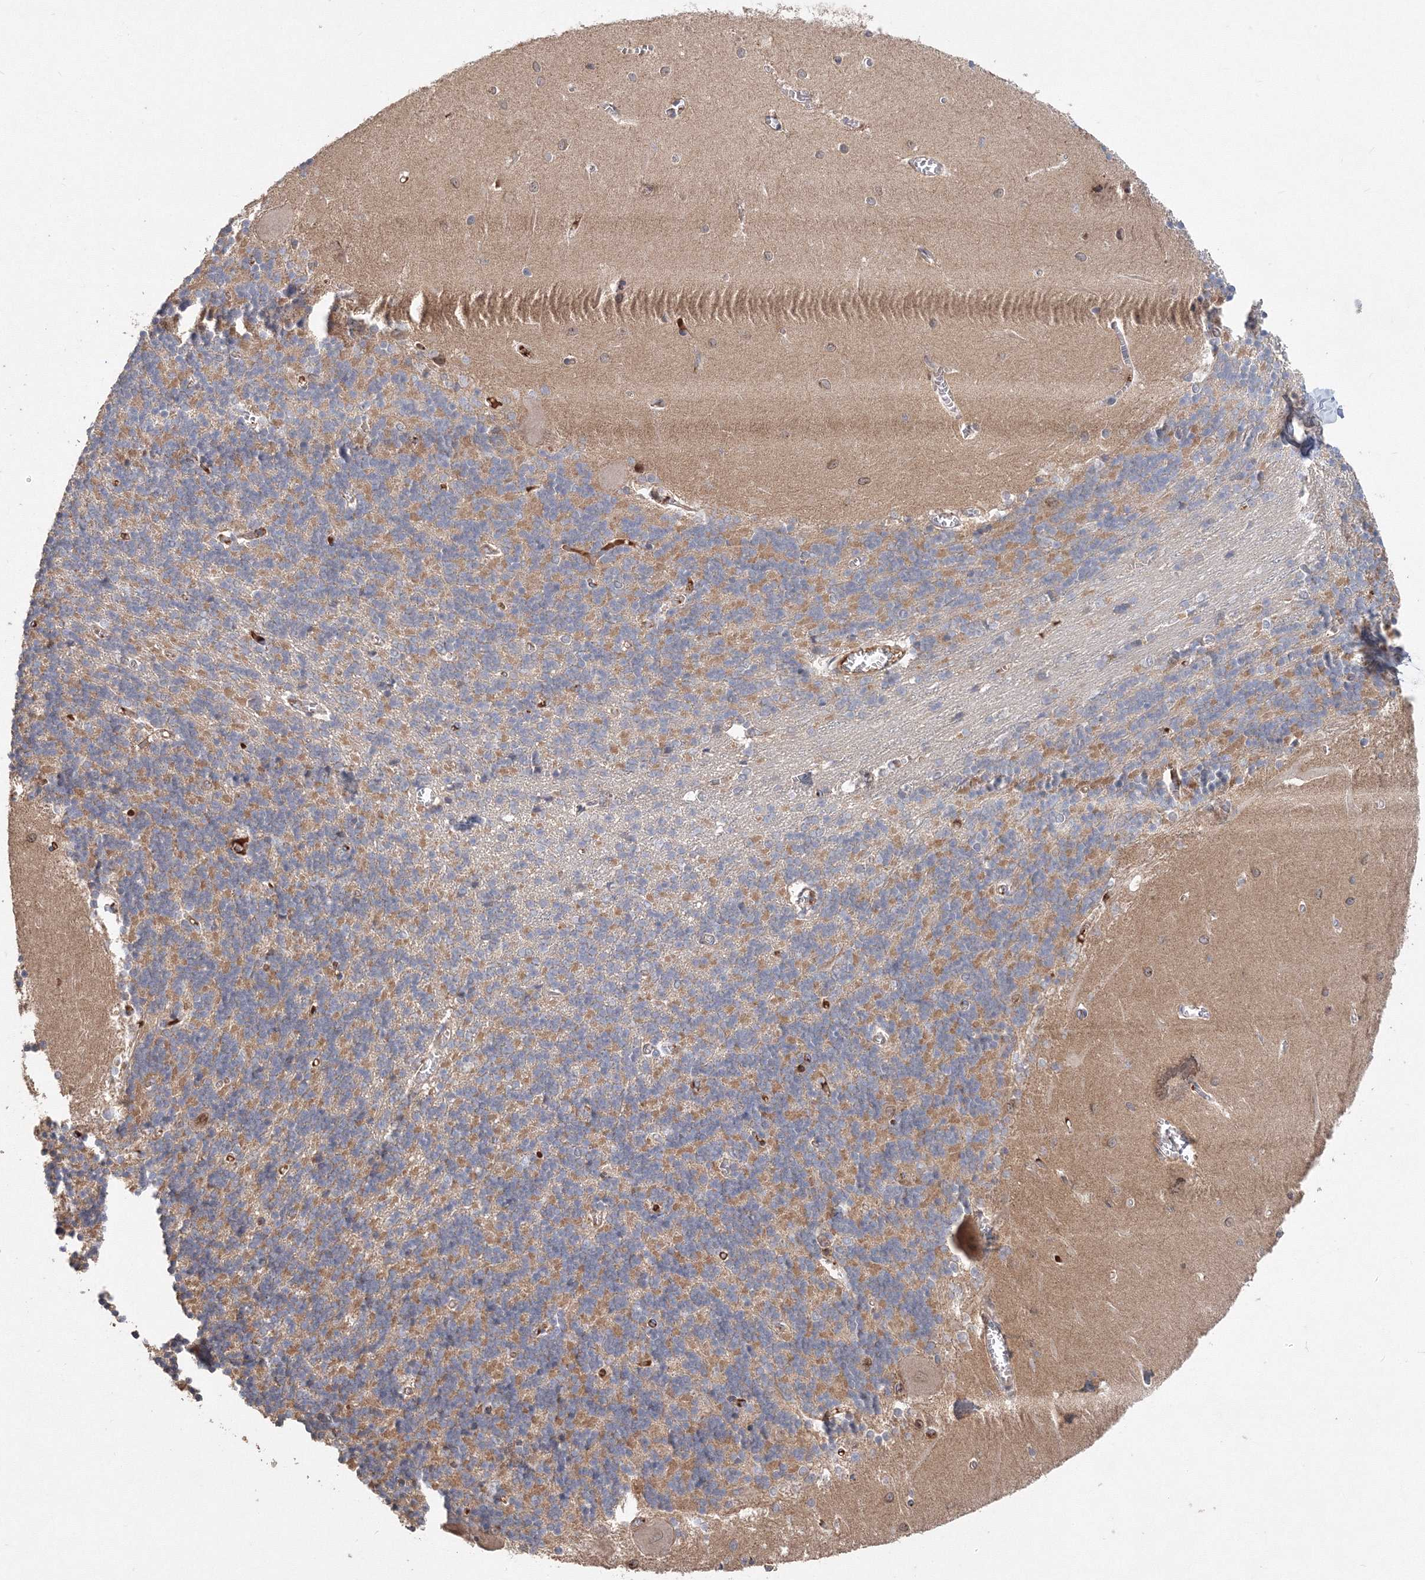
{"staining": {"intensity": "moderate", "quantity": "<25%", "location": "cytoplasmic/membranous"}, "tissue": "cerebellum", "cell_type": "Cells in granular layer", "image_type": "normal", "snomed": [{"axis": "morphology", "description": "Normal tissue, NOS"}, {"axis": "topography", "description": "Cerebellum"}], "caption": "Moderate cytoplasmic/membranous staining is seen in about <25% of cells in granular layer in unremarkable cerebellum.", "gene": "GRINA", "patient": {"sex": "male", "age": 37}}